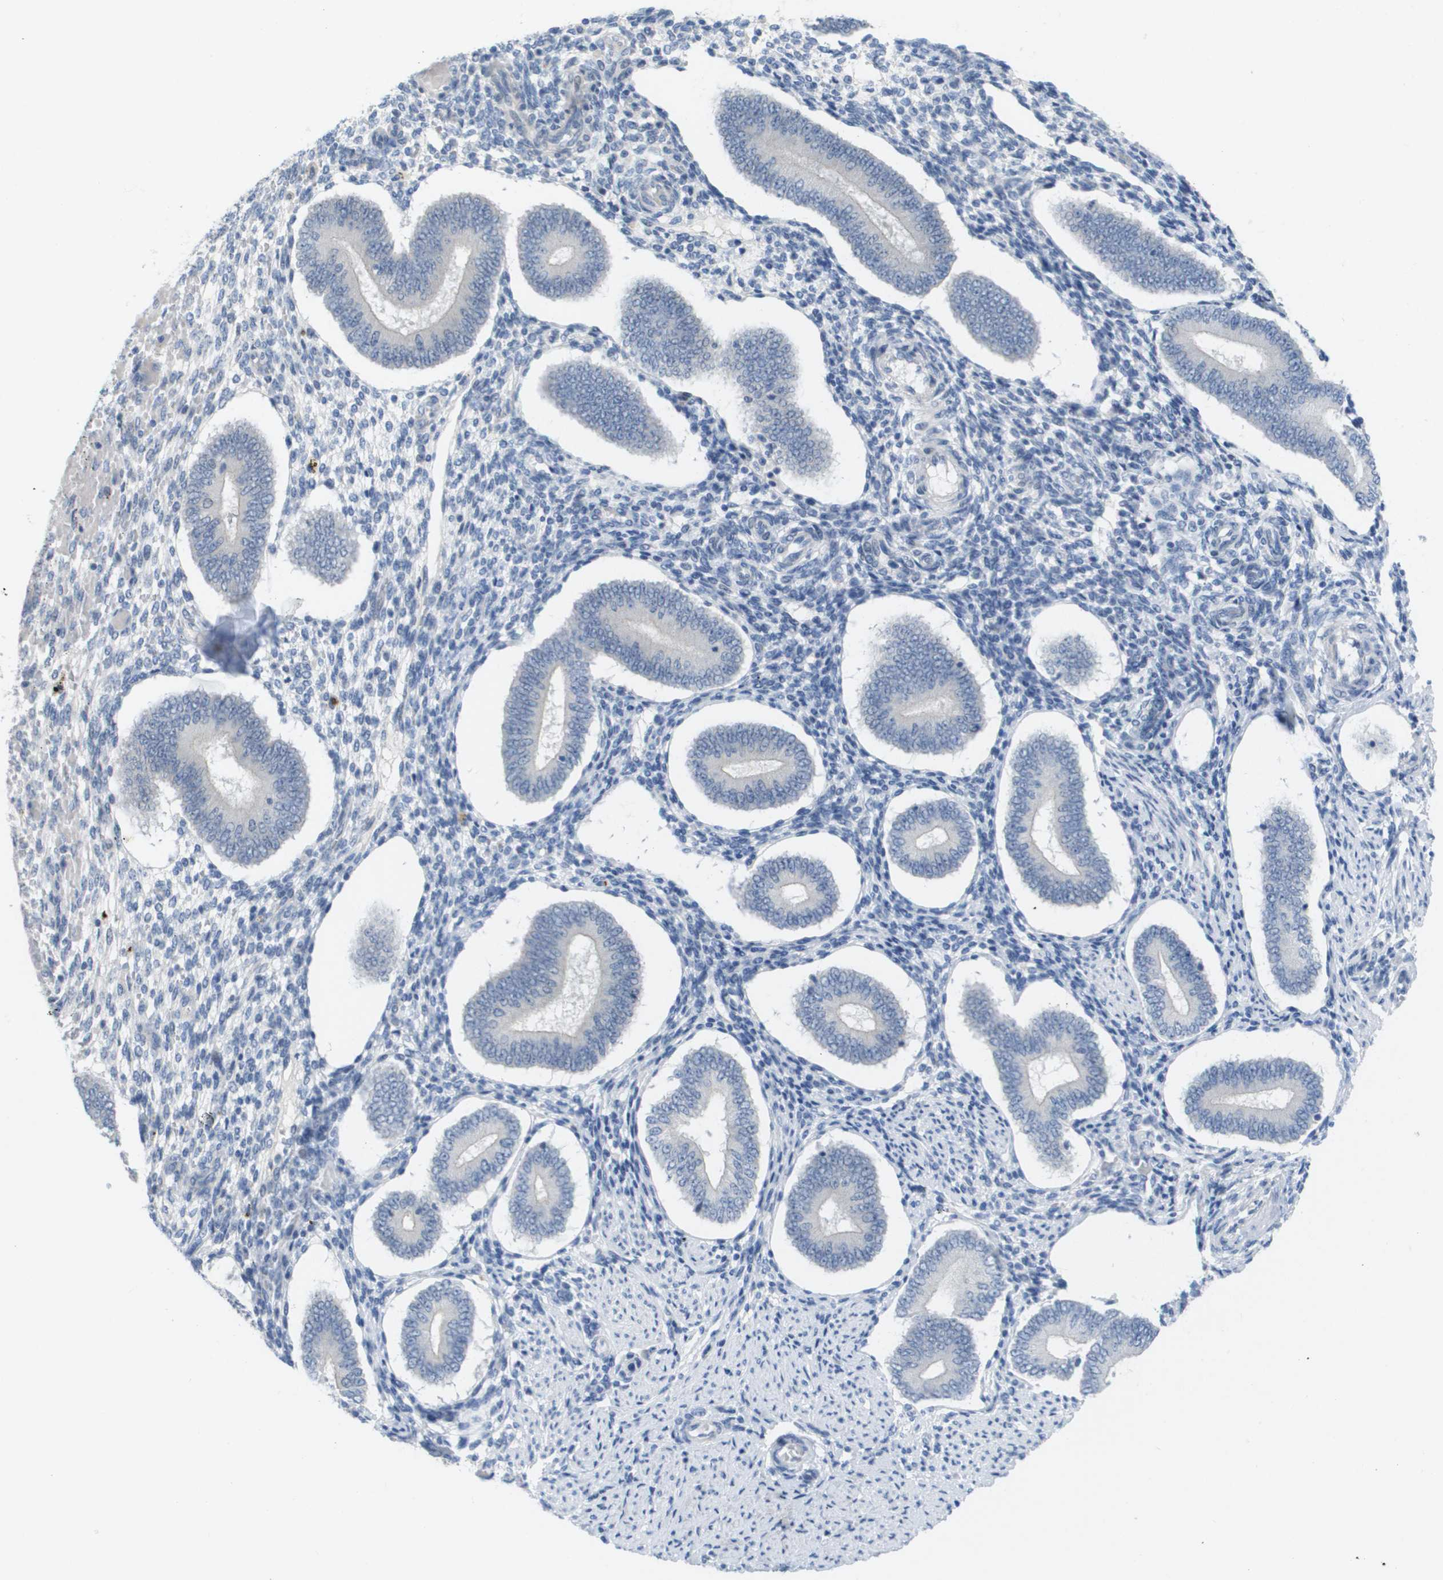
{"staining": {"intensity": "negative", "quantity": "none", "location": "none"}, "tissue": "endometrium", "cell_type": "Cells in endometrial stroma", "image_type": "normal", "snomed": [{"axis": "morphology", "description": "Normal tissue, NOS"}, {"axis": "topography", "description": "Endometrium"}], "caption": "Immunohistochemistry micrograph of normal human endometrium stained for a protein (brown), which shows no staining in cells in endometrial stroma.", "gene": "PDE4A", "patient": {"sex": "female", "age": 42}}